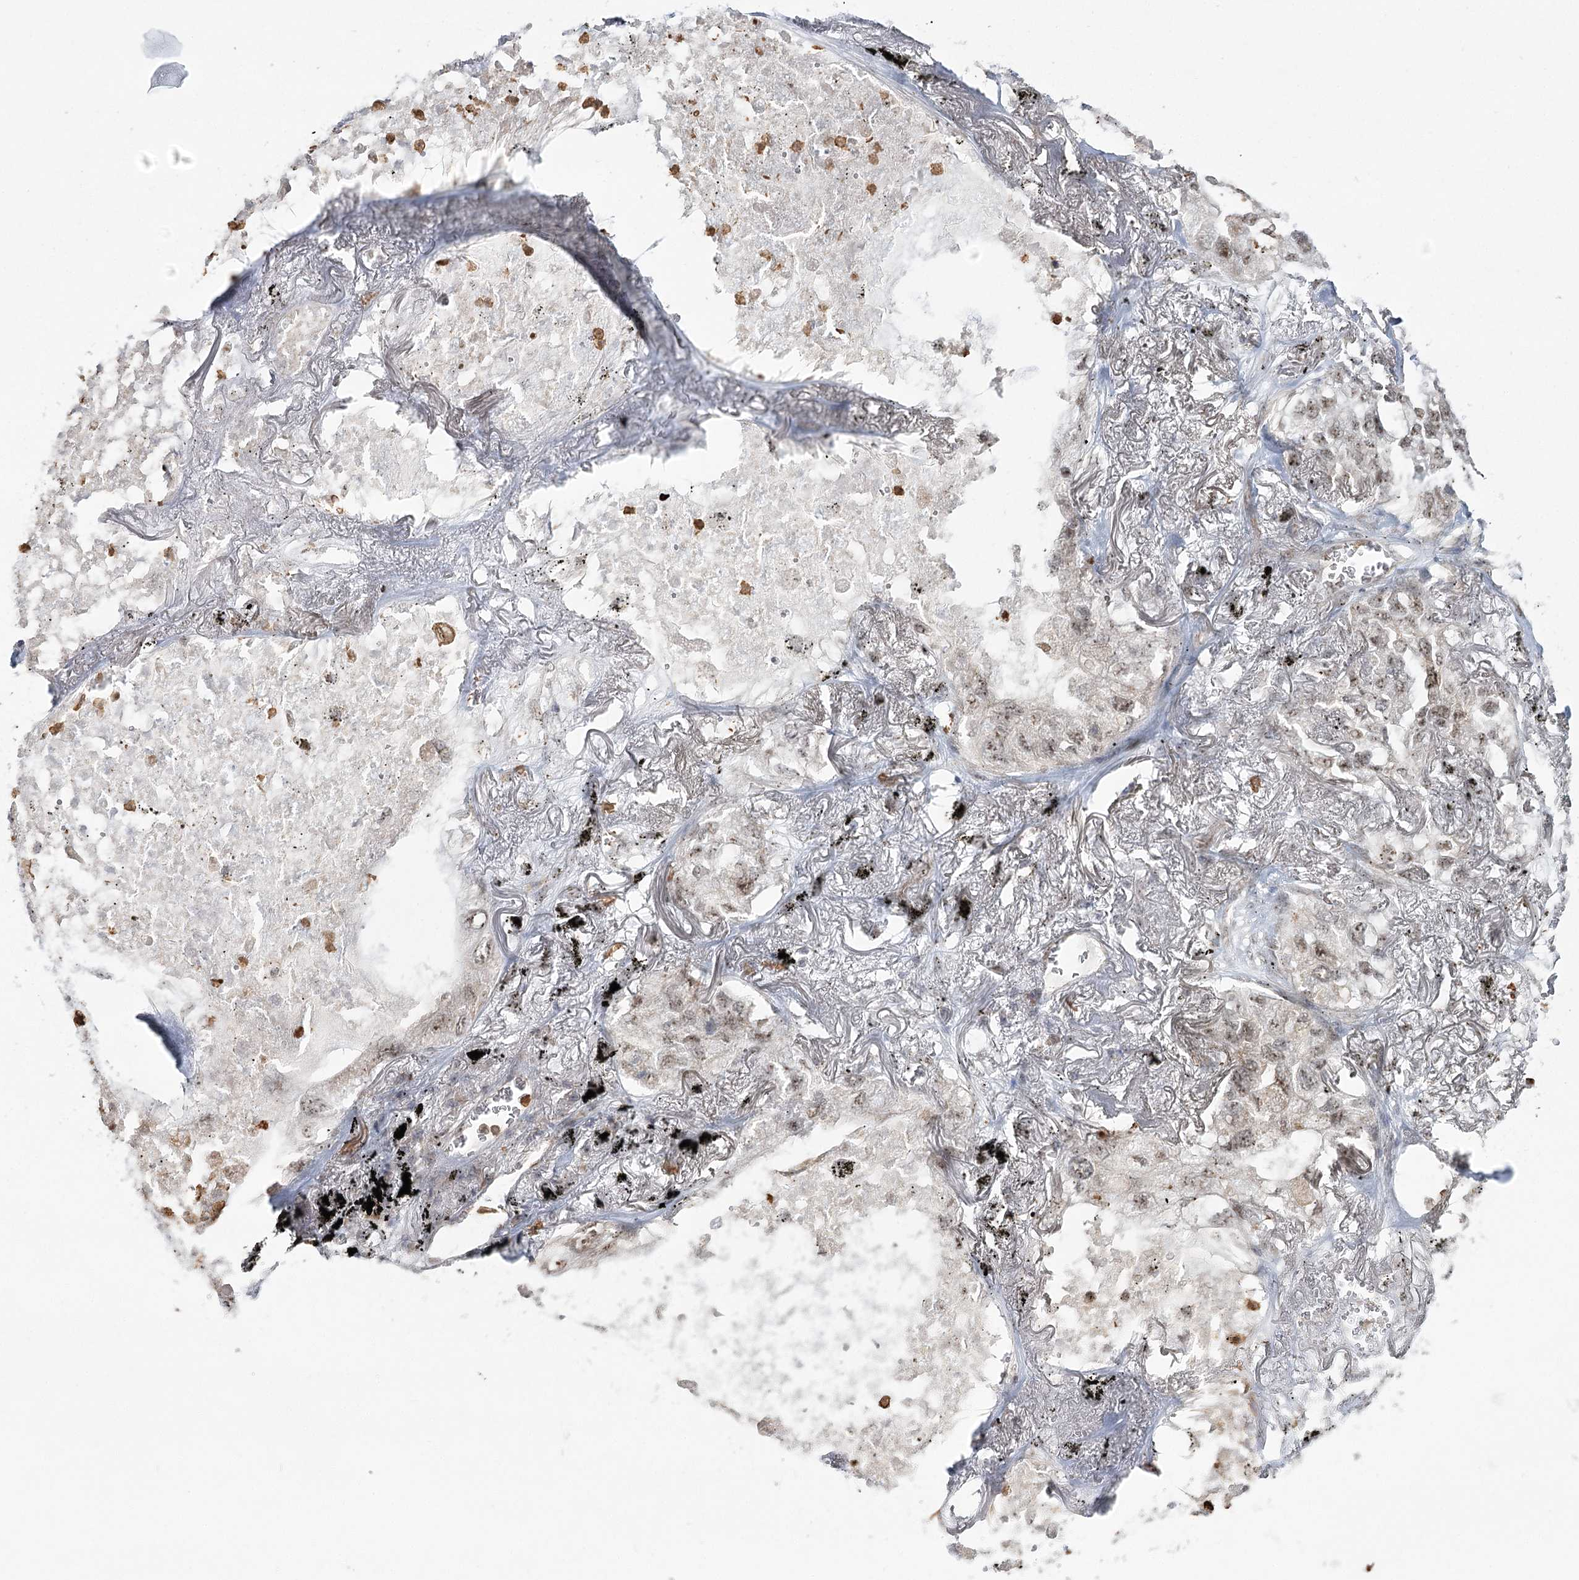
{"staining": {"intensity": "weak", "quantity": "25%-75%", "location": "nuclear"}, "tissue": "lung cancer", "cell_type": "Tumor cells", "image_type": "cancer", "snomed": [{"axis": "morphology", "description": "Adenocarcinoma, NOS"}, {"axis": "topography", "description": "Lung"}], "caption": "Immunohistochemical staining of lung cancer demonstrates low levels of weak nuclear protein positivity in about 25%-75% of tumor cells.", "gene": "ATAD1", "patient": {"sex": "male", "age": 65}}